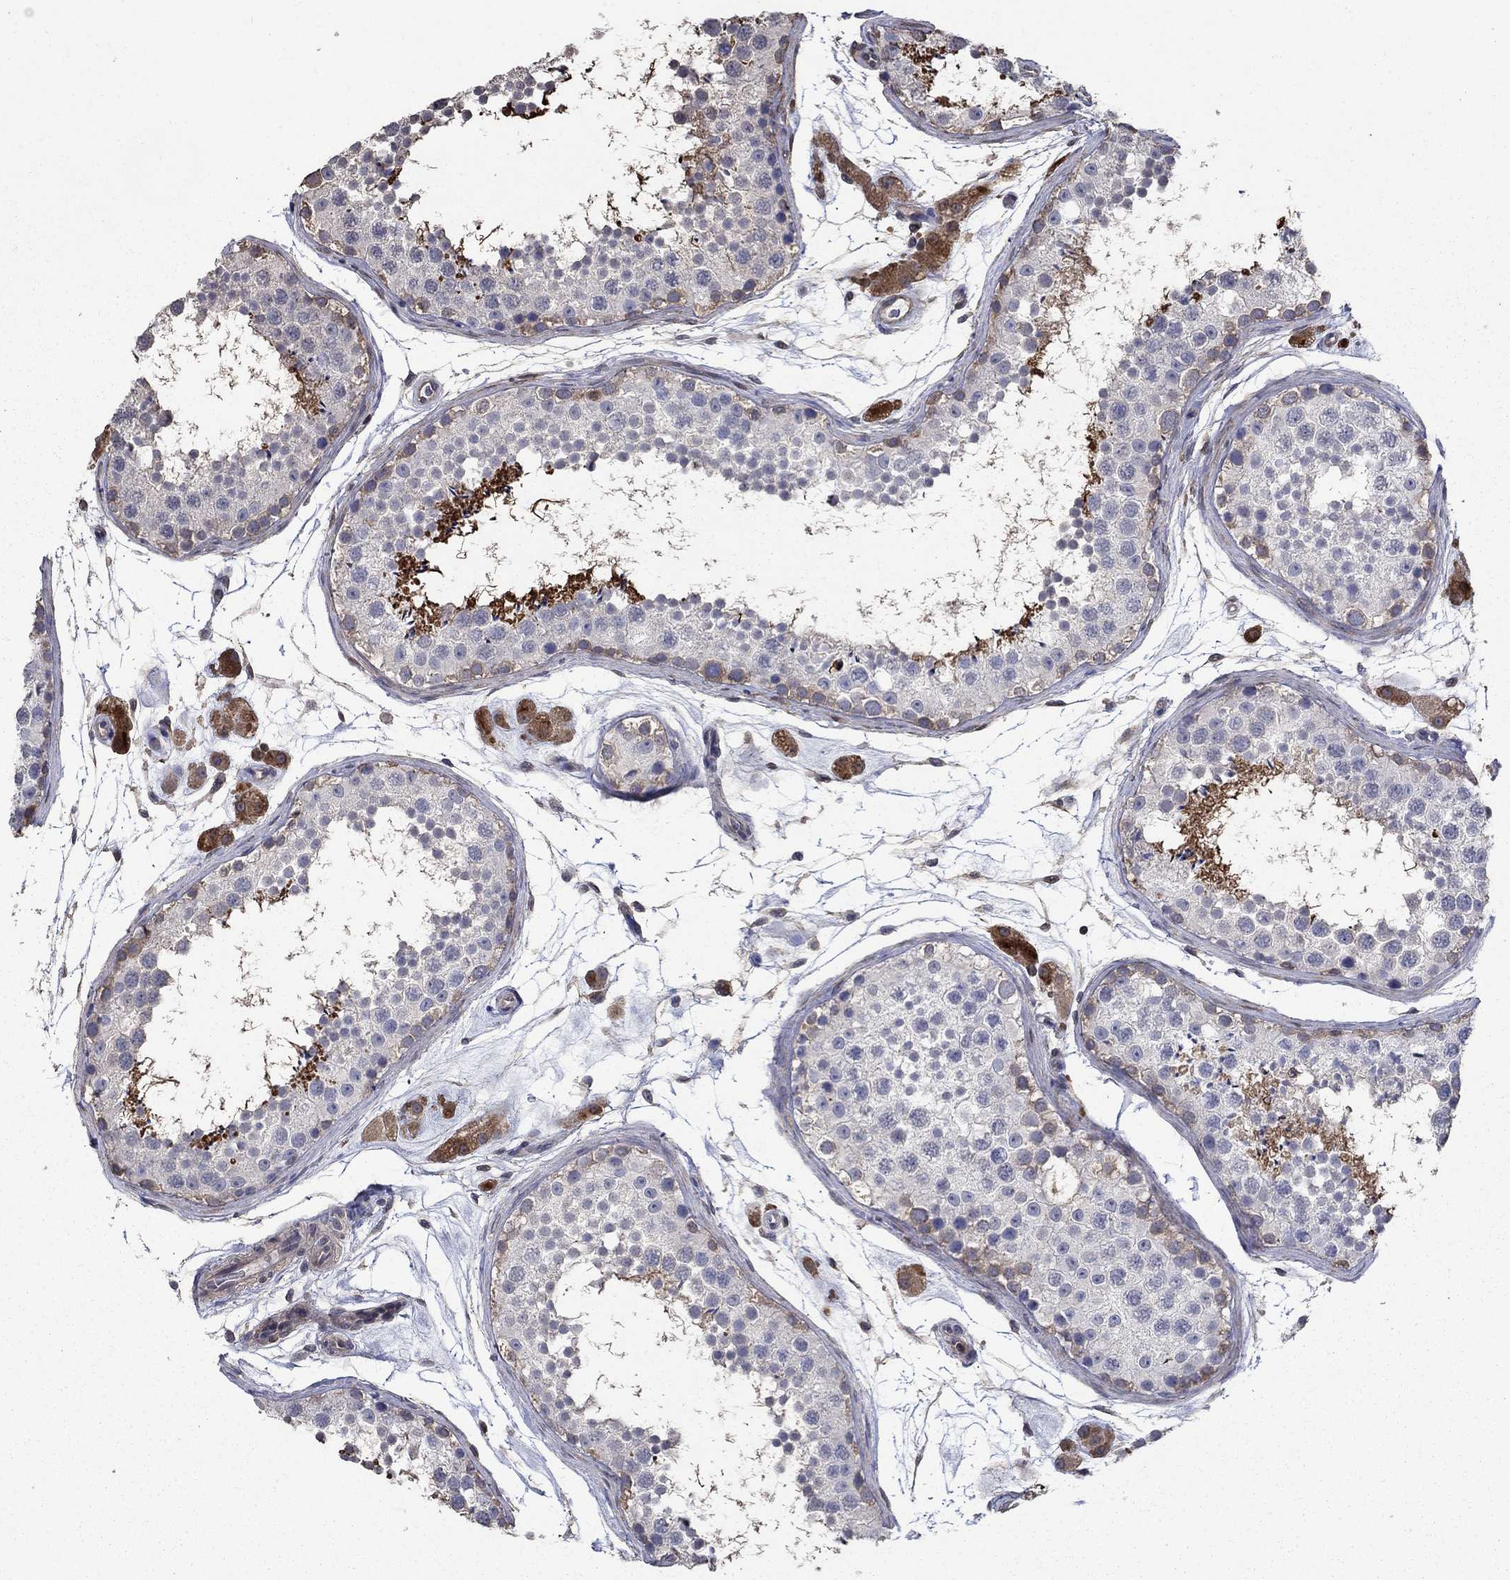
{"staining": {"intensity": "strong", "quantity": "<25%", "location": "cytoplasmic/membranous"}, "tissue": "testis", "cell_type": "Cells in seminiferous ducts", "image_type": "normal", "snomed": [{"axis": "morphology", "description": "Normal tissue, NOS"}, {"axis": "topography", "description": "Testis"}], "caption": "Protein staining by immunohistochemistry (IHC) demonstrates strong cytoplasmic/membranous staining in about <25% of cells in seminiferous ducts in benign testis. The staining was performed using DAB (3,3'-diaminobenzidine), with brown indicating positive protein expression. Nuclei are stained blue with hematoxylin.", "gene": "DVL1", "patient": {"sex": "male", "age": 41}}